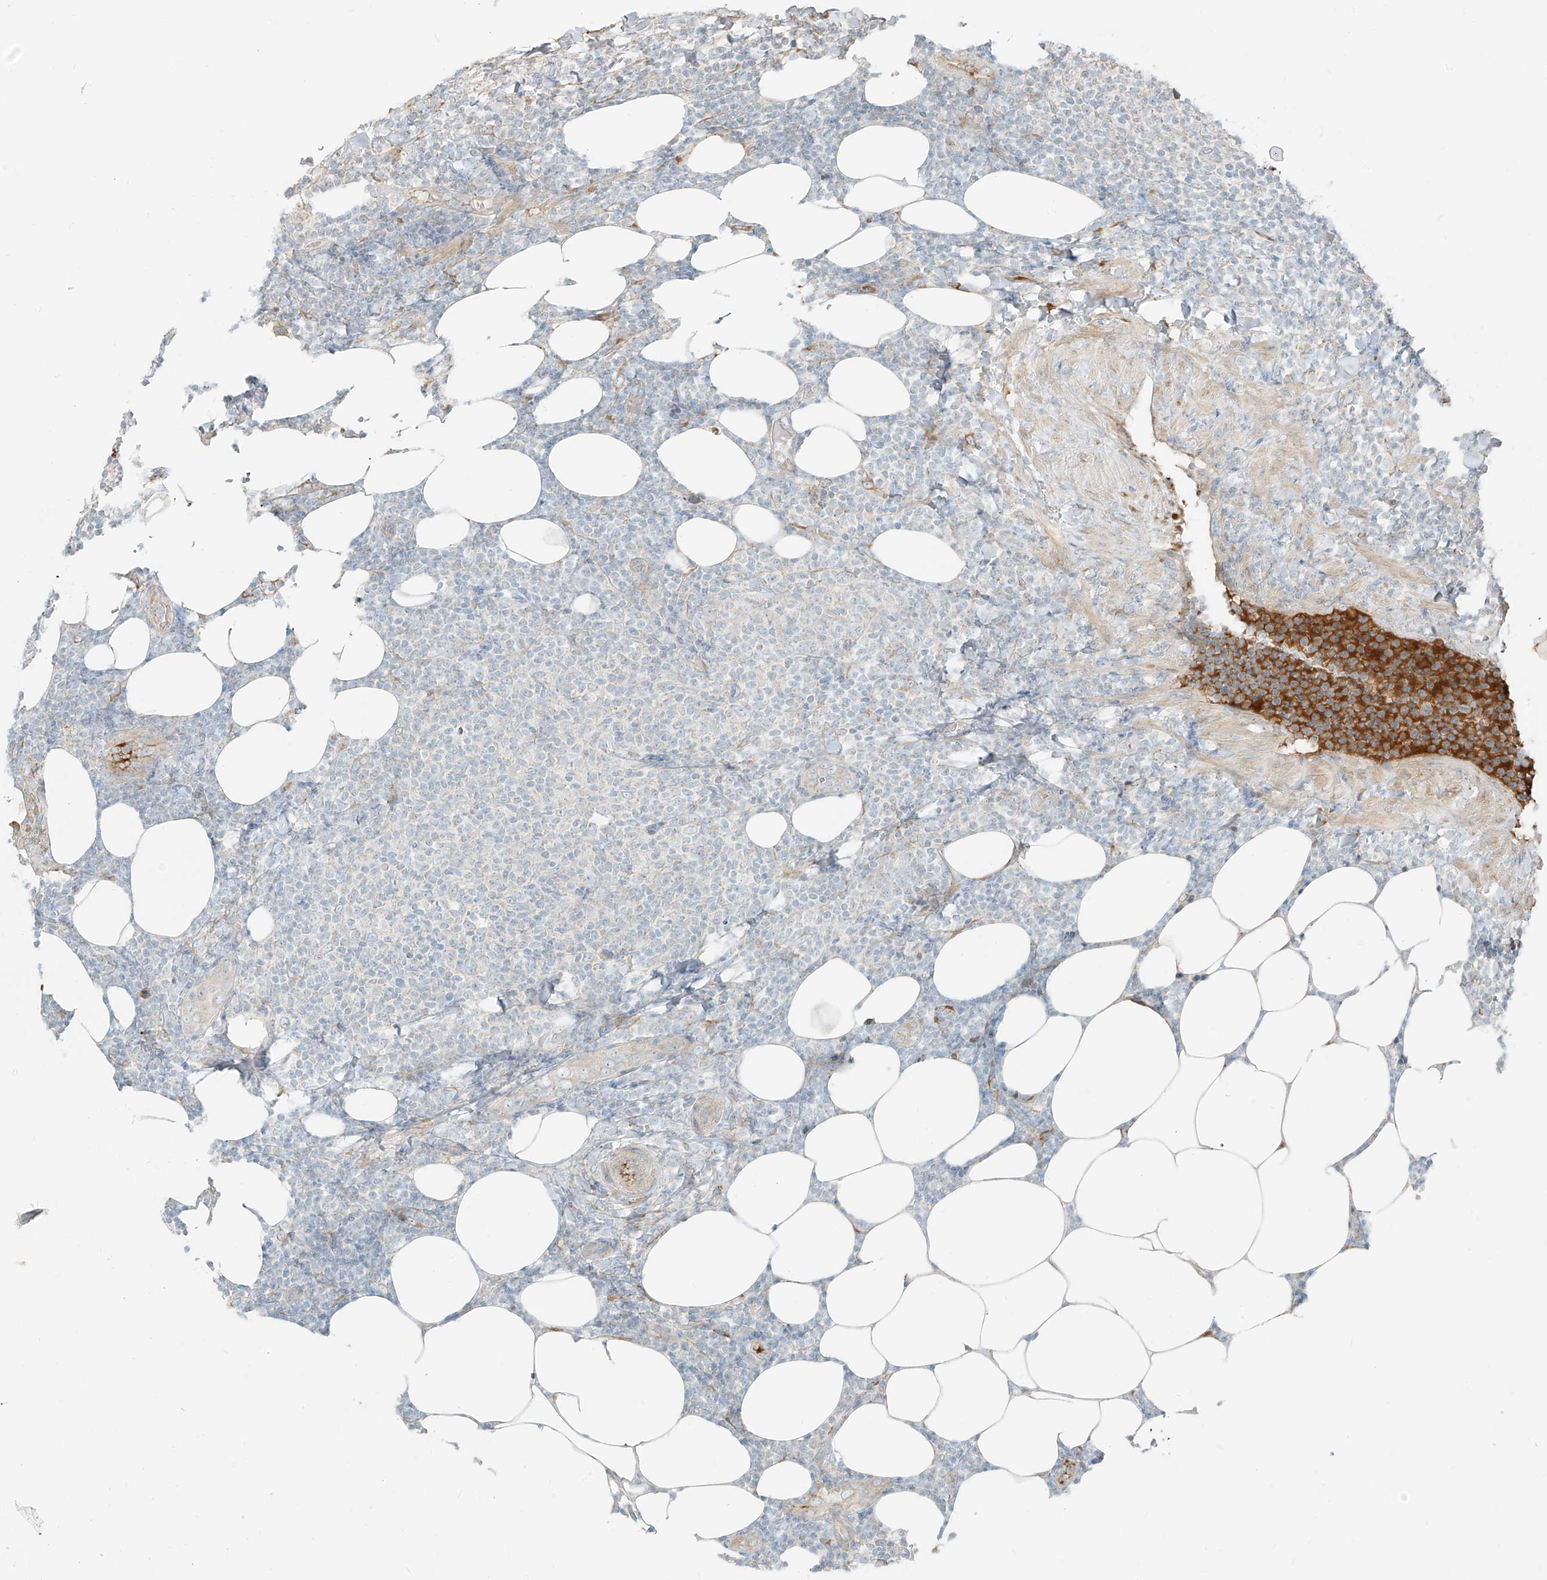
{"staining": {"intensity": "negative", "quantity": "none", "location": "none"}, "tissue": "lymphoma", "cell_type": "Tumor cells", "image_type": "cancer", "snomed": [{"axis": "morphology", "description": "Malignant lymphoma, non-Hodgkin's type, Low grade"}, {"axis": "topography", "description": "Lymph node"}], "caption": "Immunohistochemical staining of malignant lymphoma, non-Hodgkin's type (low-grade) exhibits no significant positivity in tumor cells. Nuclei are stained in blue.", "gene": "FSTL1", "patient": {"sex": "male", "age": 66}}